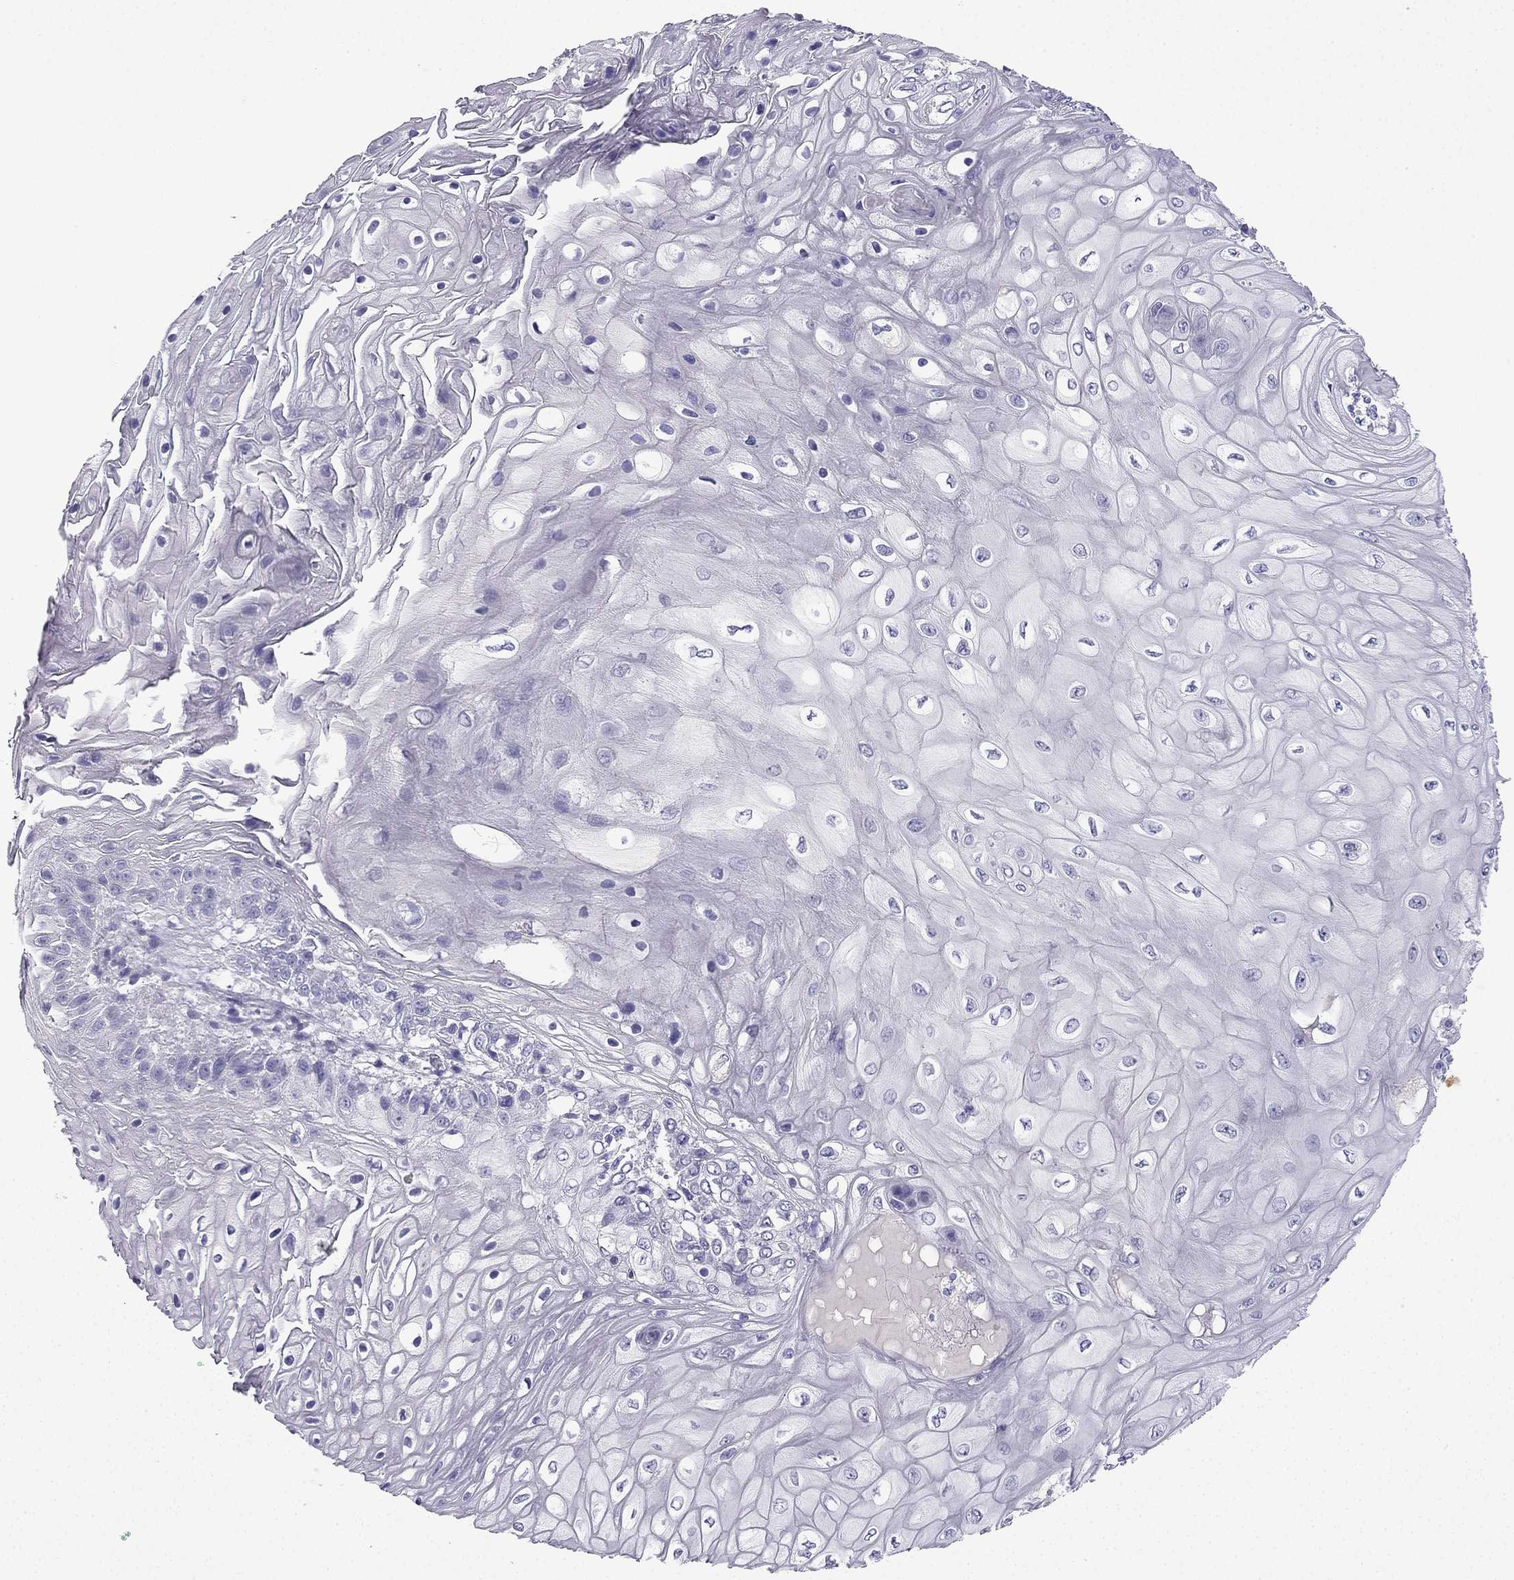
{"staining": {"intensity": "negative", "quantity": "none", "location": "none"}, "tissue": "skin cancer", "cell_type": "Tumor cells", "image_type": "cancer", "snomed": [{"axis": "morphology", "description": "Squamous cell carcinoma, NOS"}, {"axis": "topography", "description": "Skin"}], "caption": "The histopathology image exhibits no staining of tumor cells in skin cancer (squamous cell carcinoma). (DAB (3,3'-diaminobenzidine) IHC visualized using brightfield microscopy, high magnification).", "gene": "NPTX1", "patient": {"sex": "male", "age": 62}}